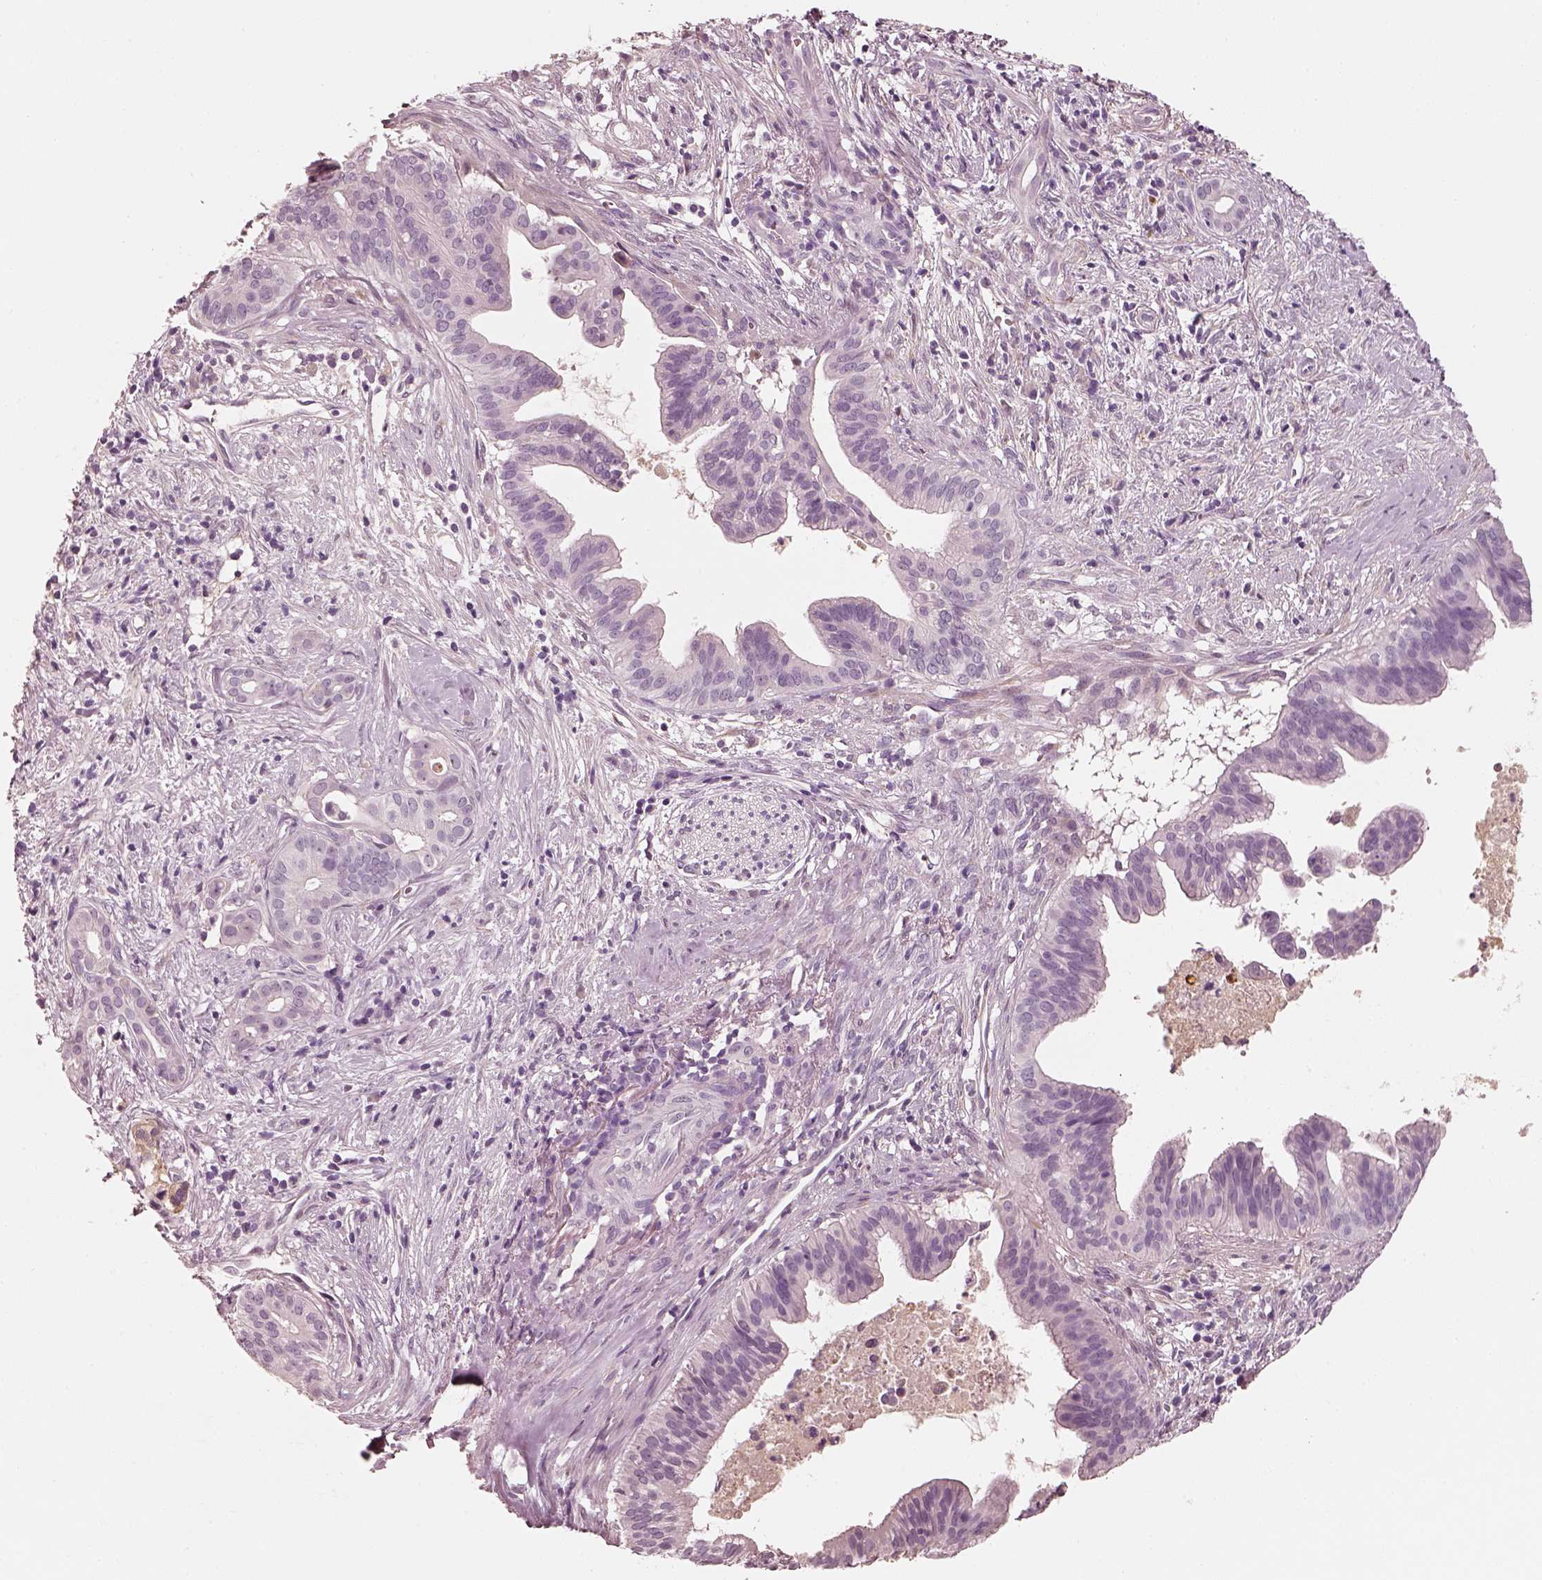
{"staining": {"intensity": "negative", "quantity": "none", "location": "none"}, "tissue": "pancreatic cancer", "cell_type": "Tumor cells", "image_type": "cancer", "snomed": [{"axis": "morphology", "description": "Adenocarcinoma, NOS"}, {"axis": "topography", "description": "Pancreas"}], "caption": "Tumor cells show no significant staining in pancreatic adenocarcinoma.", "gene": "RS1", "patient": {"sex": "male", "age": 61}}